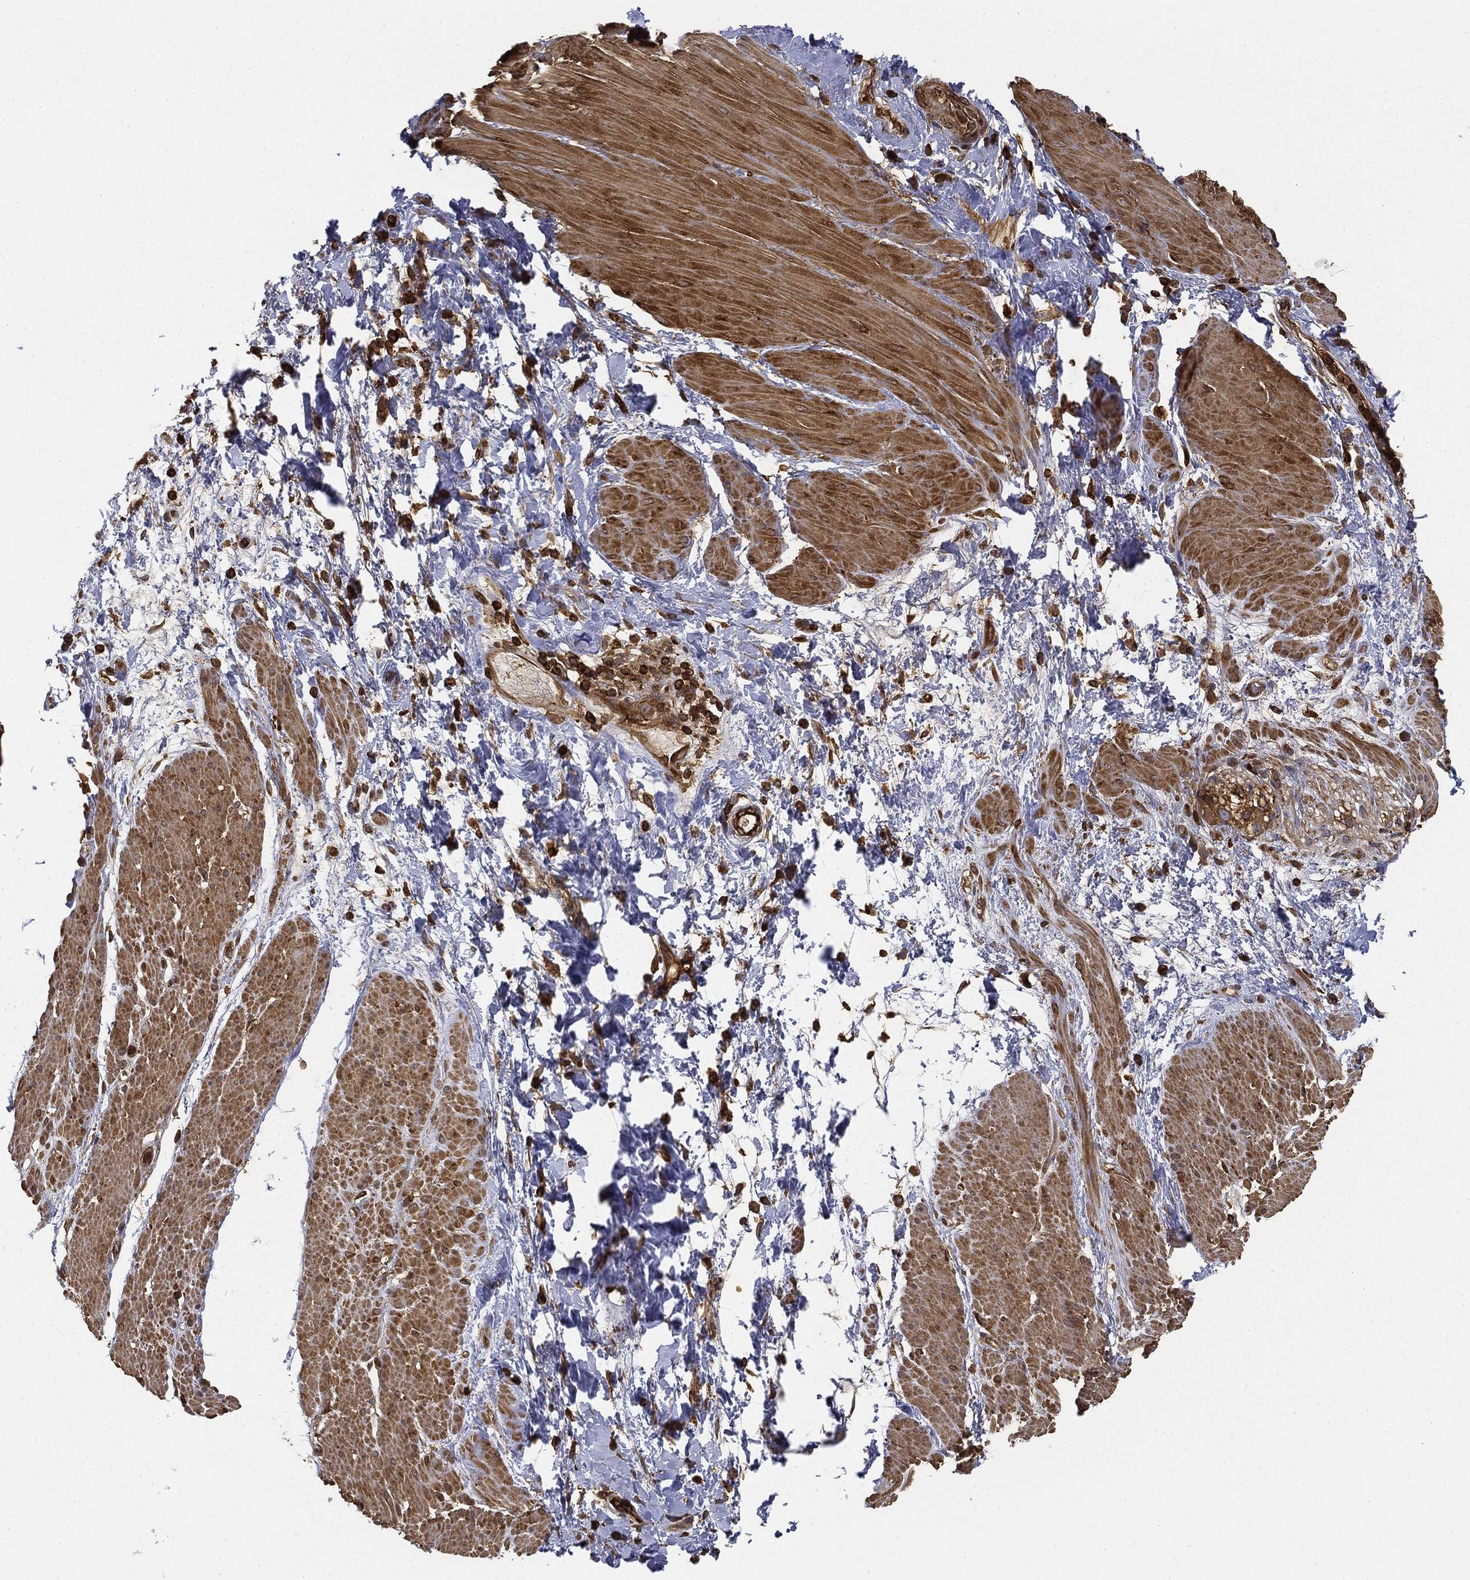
{"staining": {"intensity": "moderate", "quantity": "25%-75%", "location": "cytoplasmic/membranous"}, "tissue": "smooth muscle", "cell_type": "Smooth muscle cells", "image_type": "normal", "snomed": [{"axis": "morphology", "description": "Normal tissue, NOS"}, {"axis": "topography", "description": "Soft tissue"}, {"axis": "topography", "description": "Smooth muscle"}], "caption": "The image exhibits staining of unremarkable smooth muscle, revealing moderate cytoplasmic/membranous protein expression (brown color) within smooth muscle cells. (Brightfield microscopy of DAB IHC at high magnification).", "gene": "WDR1", "patient": {"sex": "male", "age": 72}}